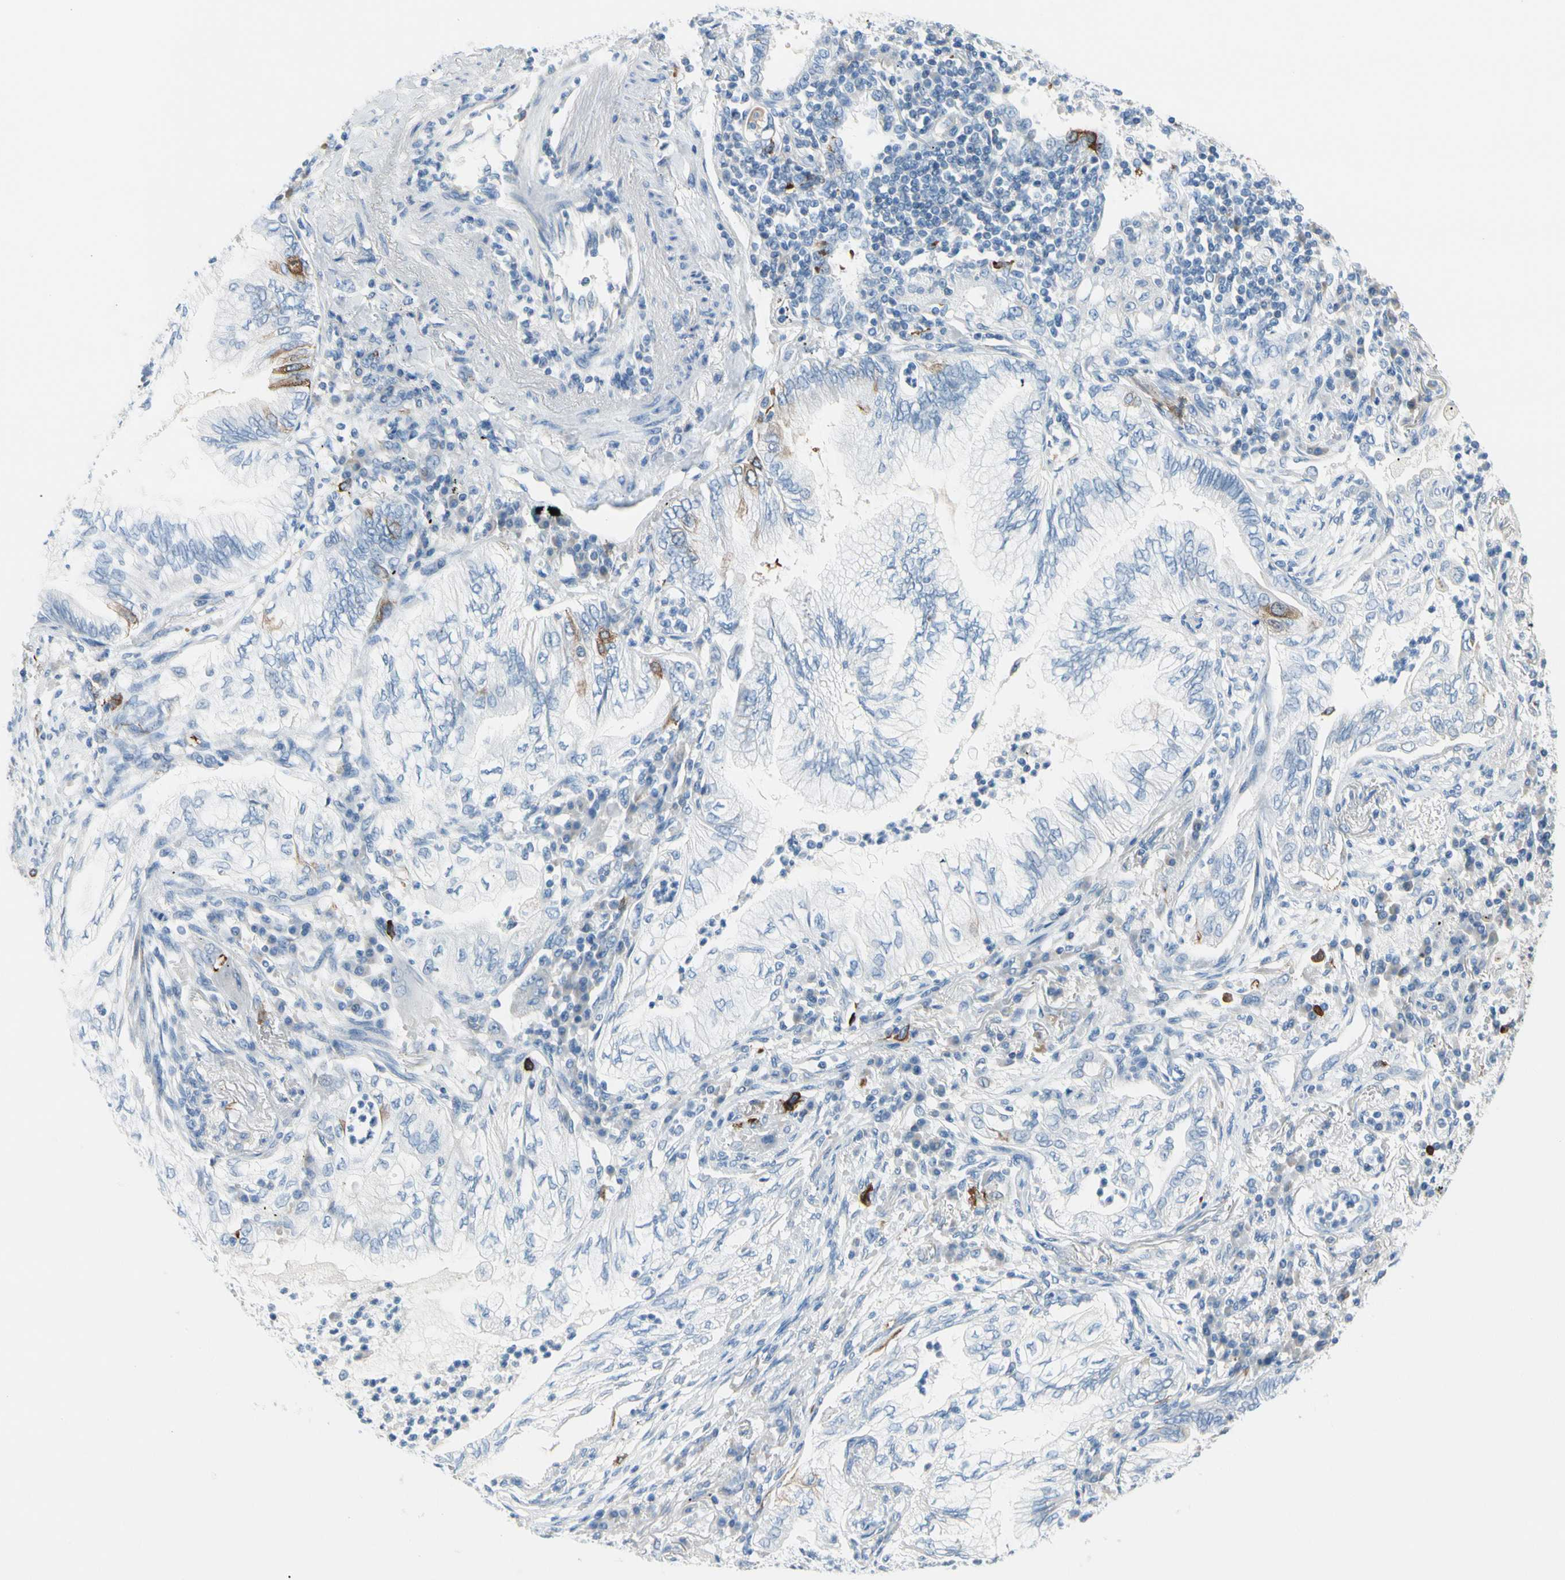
{"staining": {"intensity": "negative", "quantity": "none", "location": "none"}, "tissue": "lung cancer", "cell_type": "Tumor cells", "image_type": "cancer", "snomed": [{"axis": "morphology", "description": "Normal tissue, NOS"}, {"axis": "morphology", "description": "Adenocarcinoma, NOS"}, {"axis": "topography", "description": "Bronchus"}, {"axis": "topography", "description": "Lung"}], "caption": "IHC of adenocarcinoma (lung) displays no positivity in tumor cells.", "gene": "TACC3", "patient": {"sex": "female", "age": 70}}